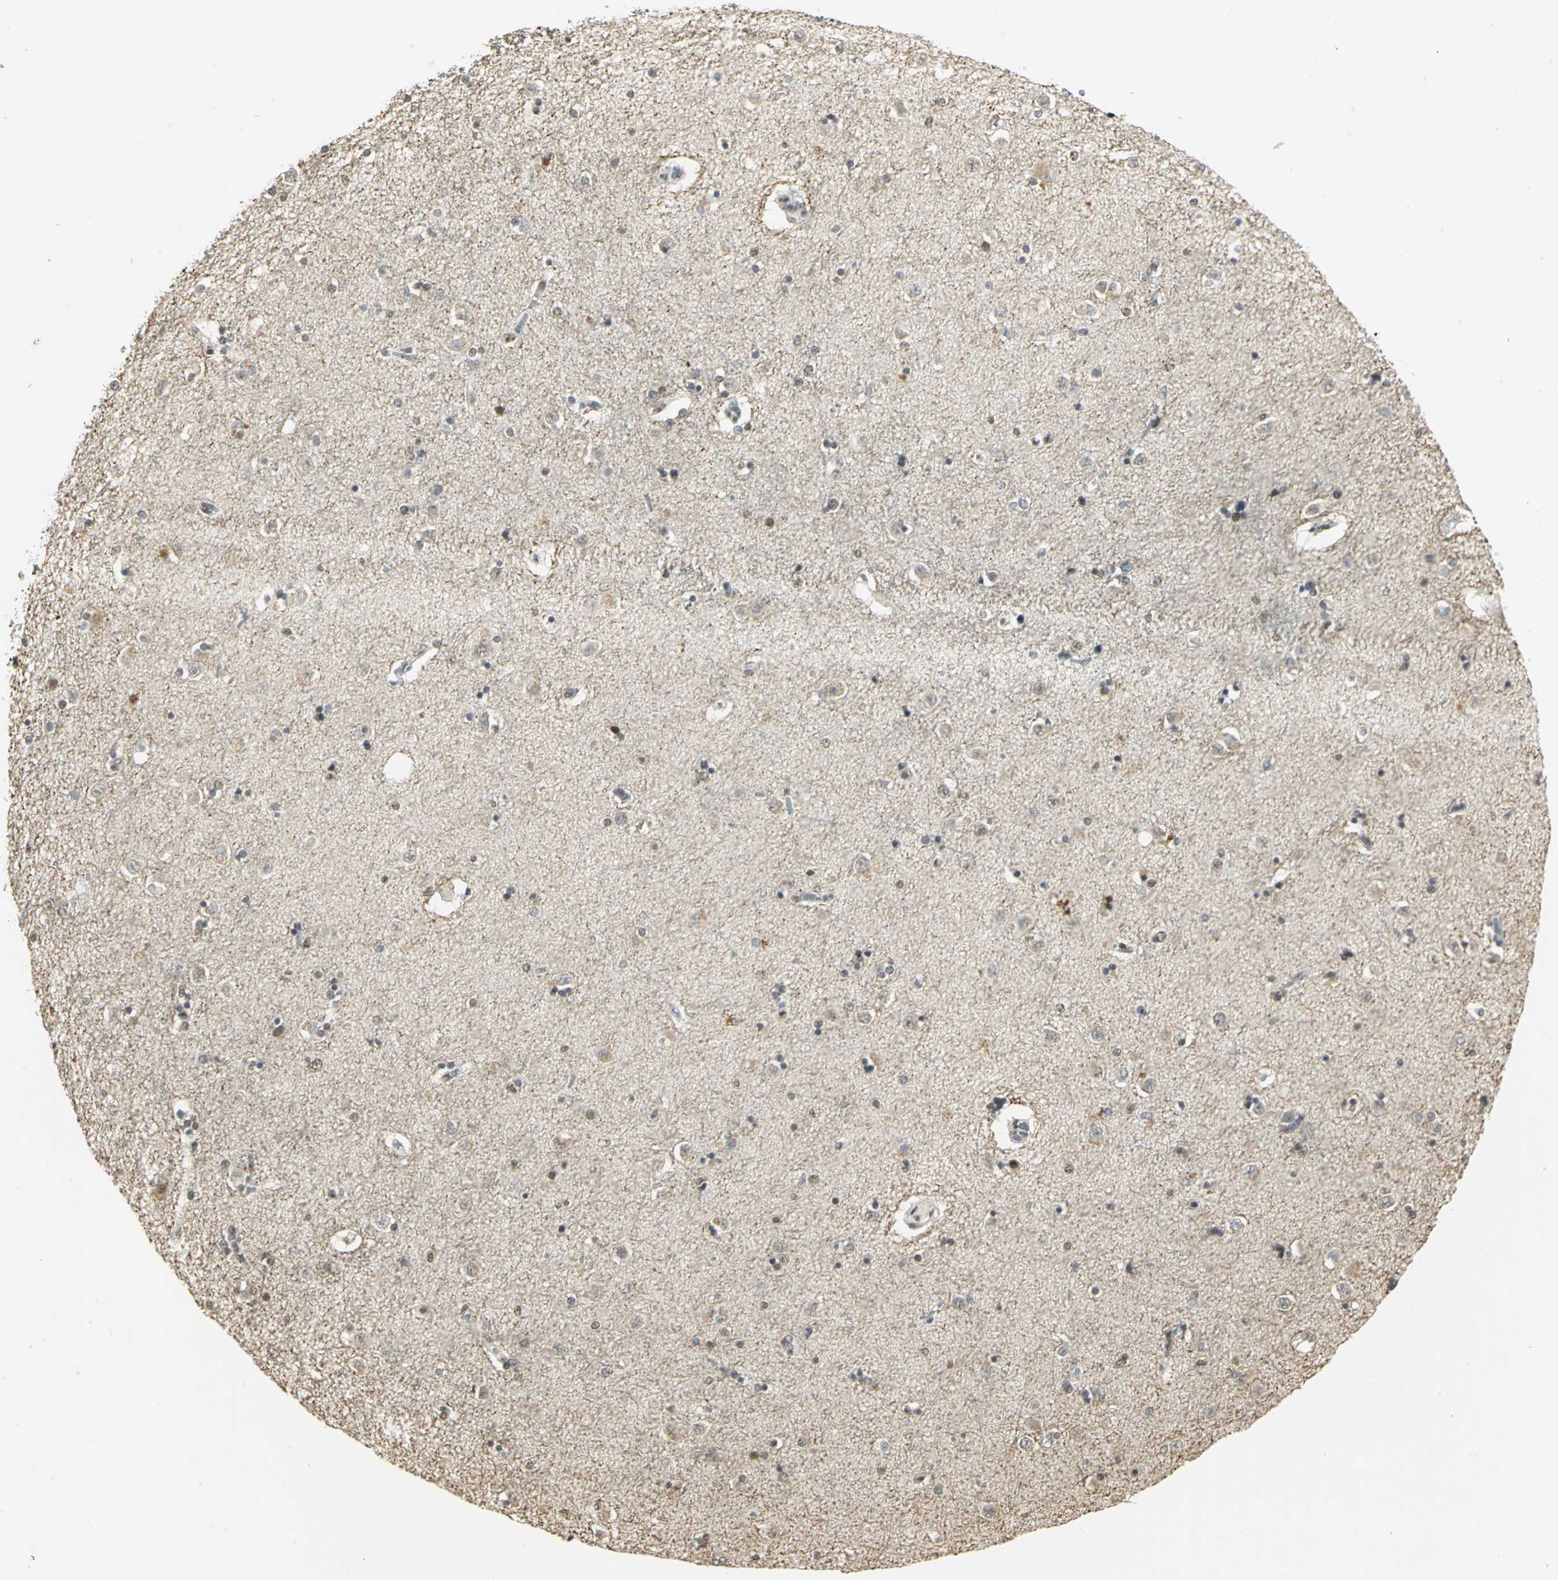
{"staining": {"intensity": "moderate", "quantity": ">75%", "location": "nuclear"}, "tissue": "caudate", "cell_type": "Glial cells", "image_type": "normal", "snomed": [{"axis": "morphology", "description": "Normal tissue, NOS"}, {"axis": "topography", "description": "Lateral ventricle wall"}], "caption": "Immunohistochemical staining of benign human caudate demonstrates >75% levels of moderate nuclear protein expression in about >75% of glial cells. The staining was performed using DAB (3,3'-diaminobenzidine), with brown indicating positive protein expression. Nuclei are stained blue with hematoxylin.", "gene": "CBX3", "patient": {"sex": "female", "age": 54}}